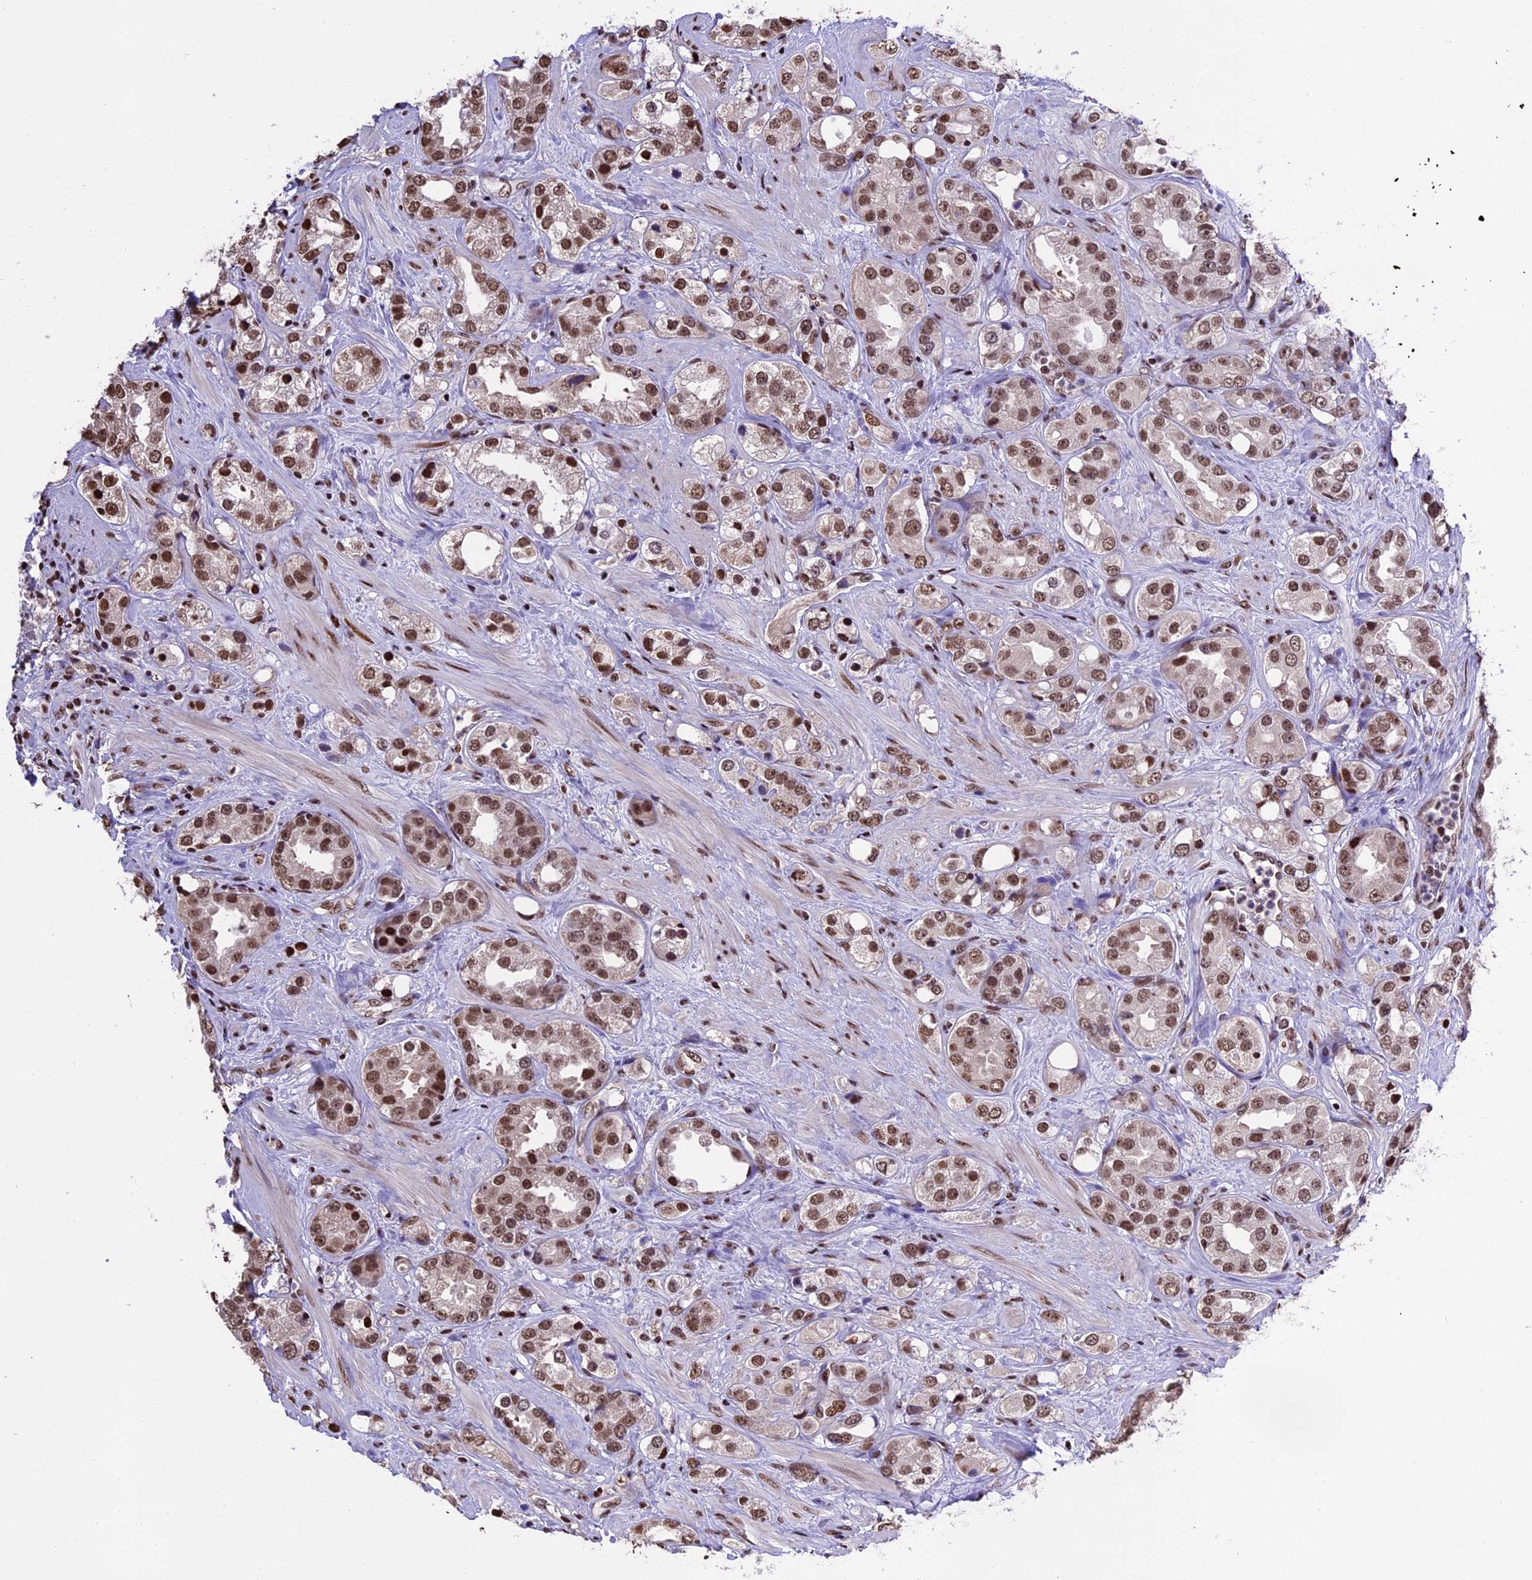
{"staining": {"intensity": "moderate", "quantity": ">75%", "location": "nuclear"}, "tissue": "prostate cancer", "cell_type": "Tumor cells", "image_type": "cancer", "snomed": [{"axis": "morphology", "description": "Adenocarcinoma, NOS"}, {"axis": "topography", "description": "Prostate"}], "caption": "Immunohistochemical staining of human prostate adenocarcinoma displays medium levels of moderate nuclear positivity in approximately >75% of tumor cells.", "gene": "POLR3E", "patient": {"sex": "male", "age": 79}}